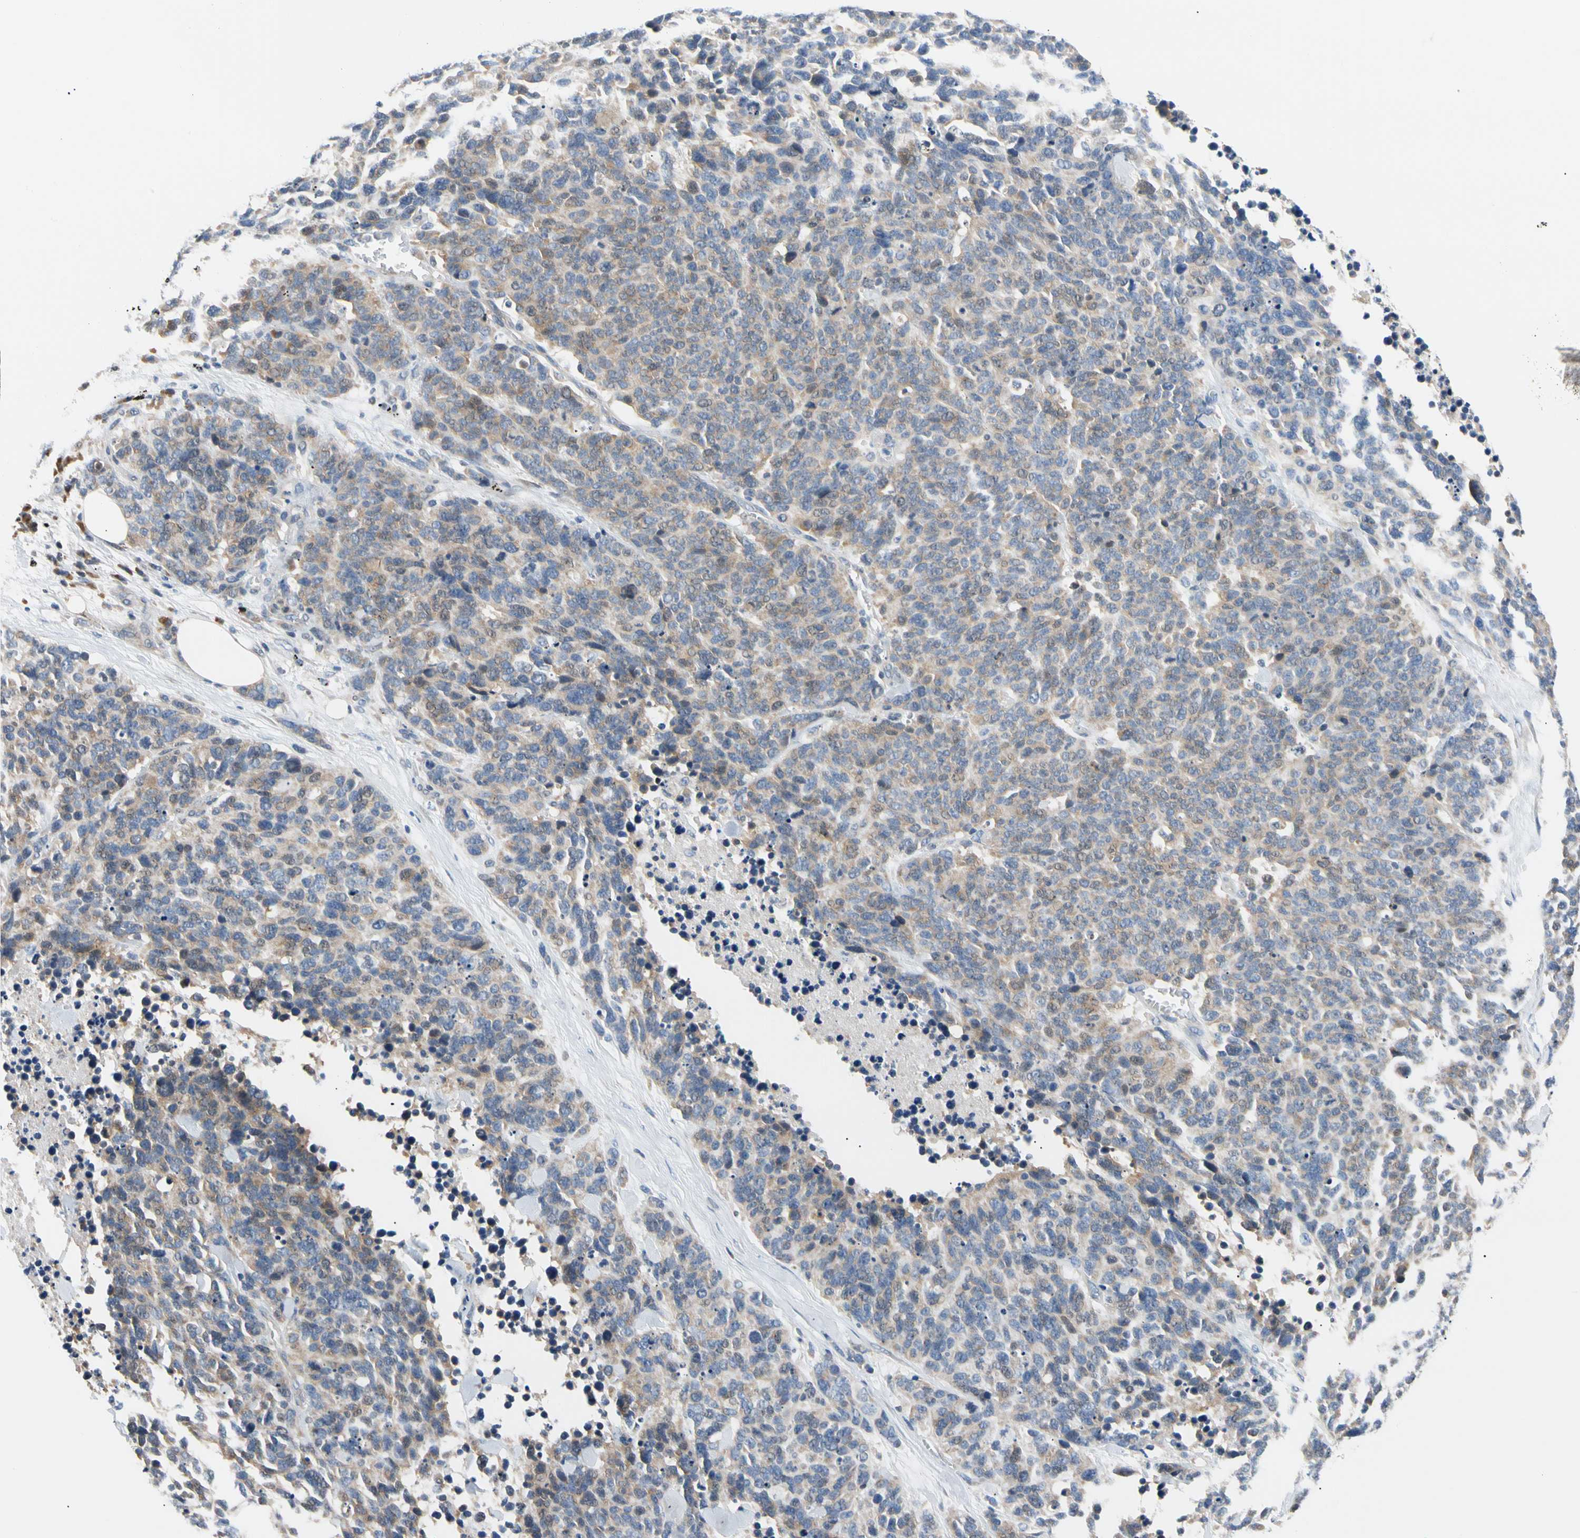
{"staining": {"intensity": "weak", "quantity": "25%-75%", "location": "cytoplasmic/membranous"}, "tissue": "lung cancer", "cell_type": "Tumor cells", "image_type": "cancer", "snomed": [{"axis": "morphology", "description": "Neoplasm, malignant, NOS"}, {"axis": "topography", "description": "Lung"}], "caption": "This is a micrograph of IHC staining of malignant neoplasm (lung), which shows weak expression in the cytoplasmic/membranous of tumor cells.", "gene": "SEC23B", "patient": {"sex": "female", "age": 58}}